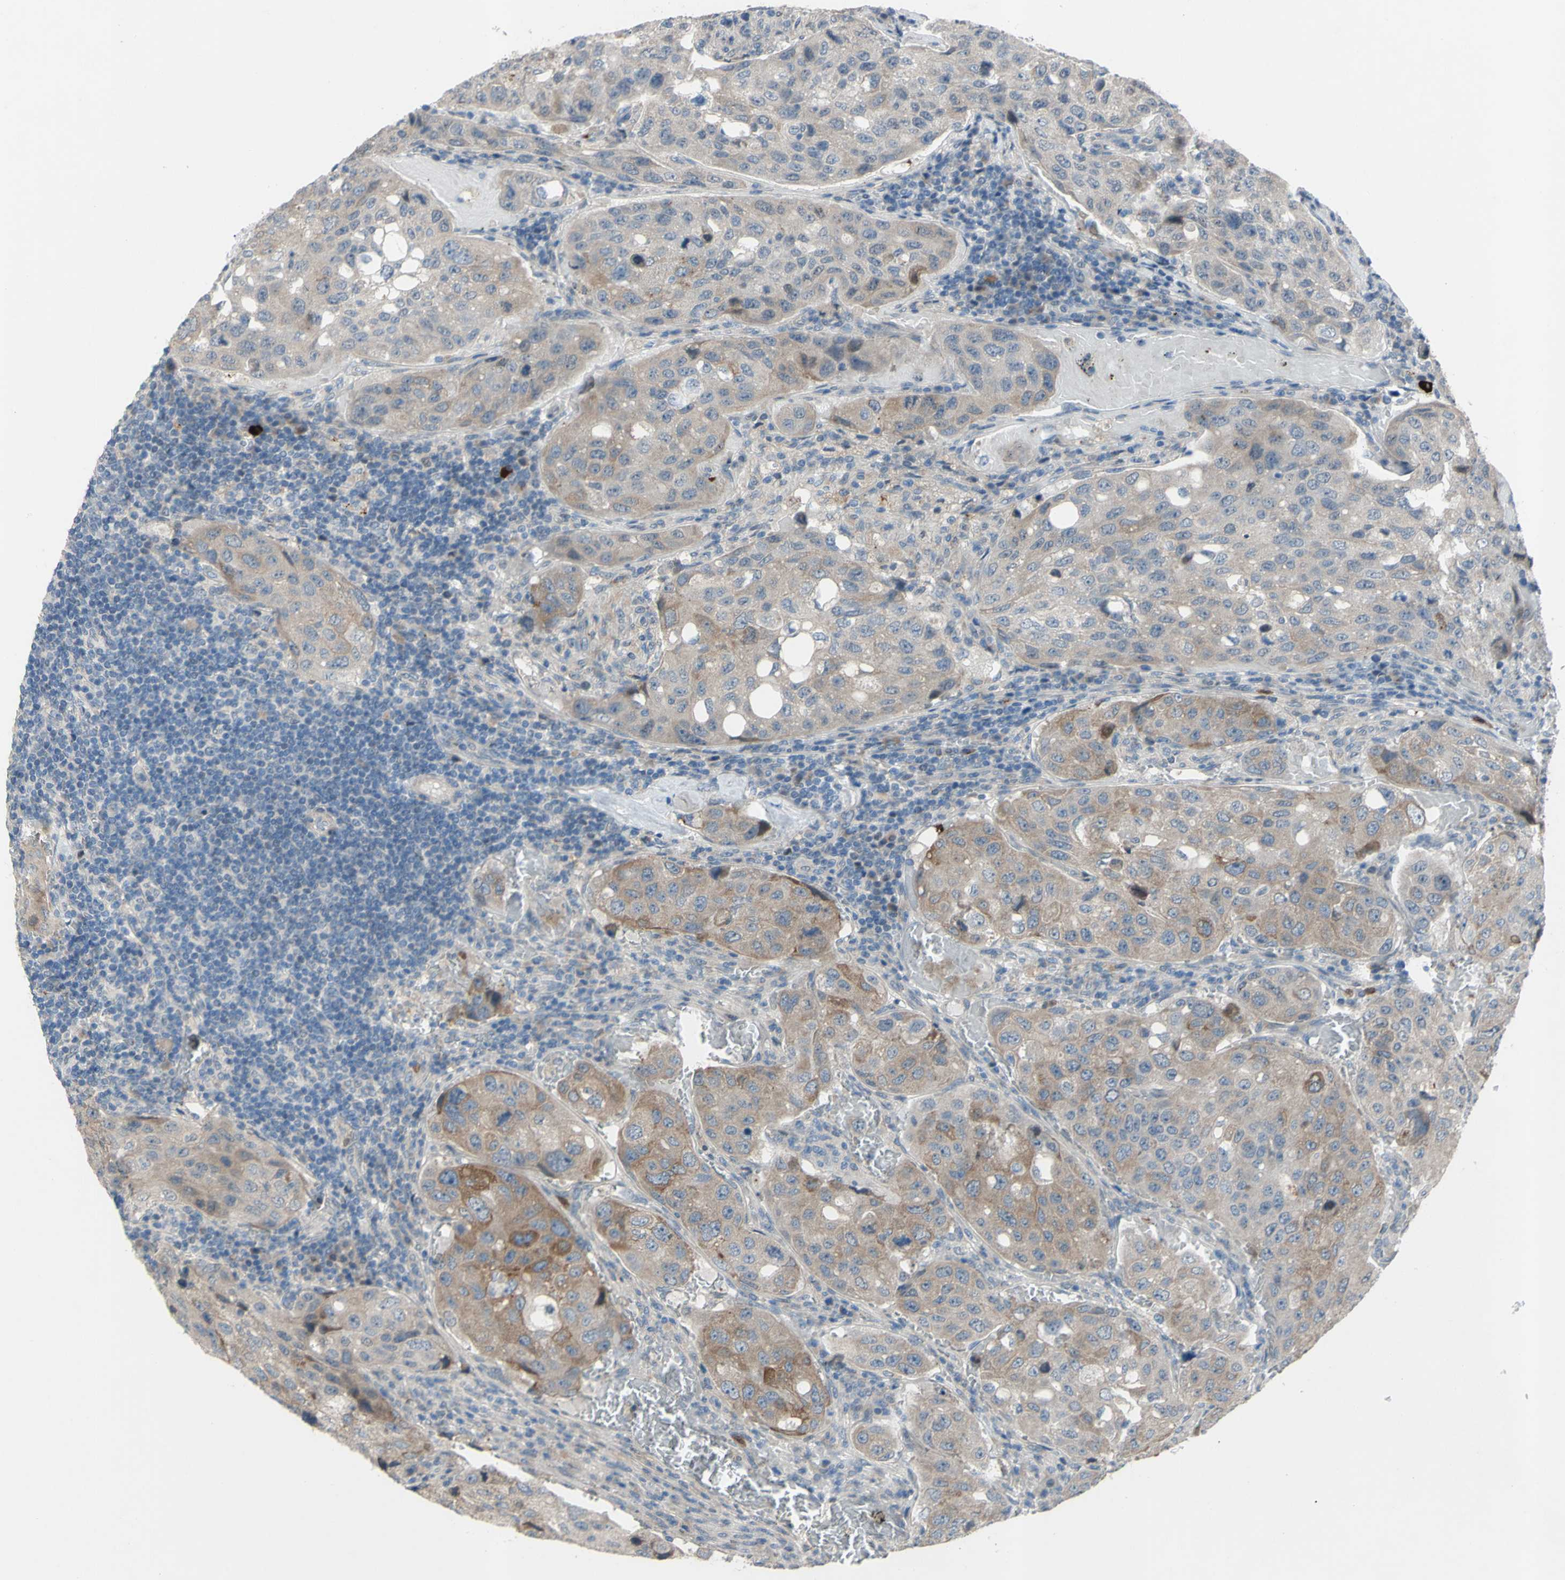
{"staining": {"intensity": "moderate", "quantity": "25%-75%", "location": "cytoplasmic/membranous"}, "tissue": "urothelial cancer", "cell_type": "Tumor cells", "image_type": "cancer", "snomed": [{"axis": "morphology", "description": "Urothelial carcinoma, High grade"}, {"axis": "topography", "description": "Lymph node"}, {"axis": "topography", "description": "Urinary bladder"}], "caption": "Immunohistochemical staining of human urothelial carcinoma (high-grade) demonstrates medium levels of moderate cytoplasmic/membranous protein staining in approximately 25%-75% of tumor cells. (brown staining indicates protein expression, while blue staining denotes nuclei).", "gene": "GRAMD2B", "patient": {"sex": "male", "age": 51}}